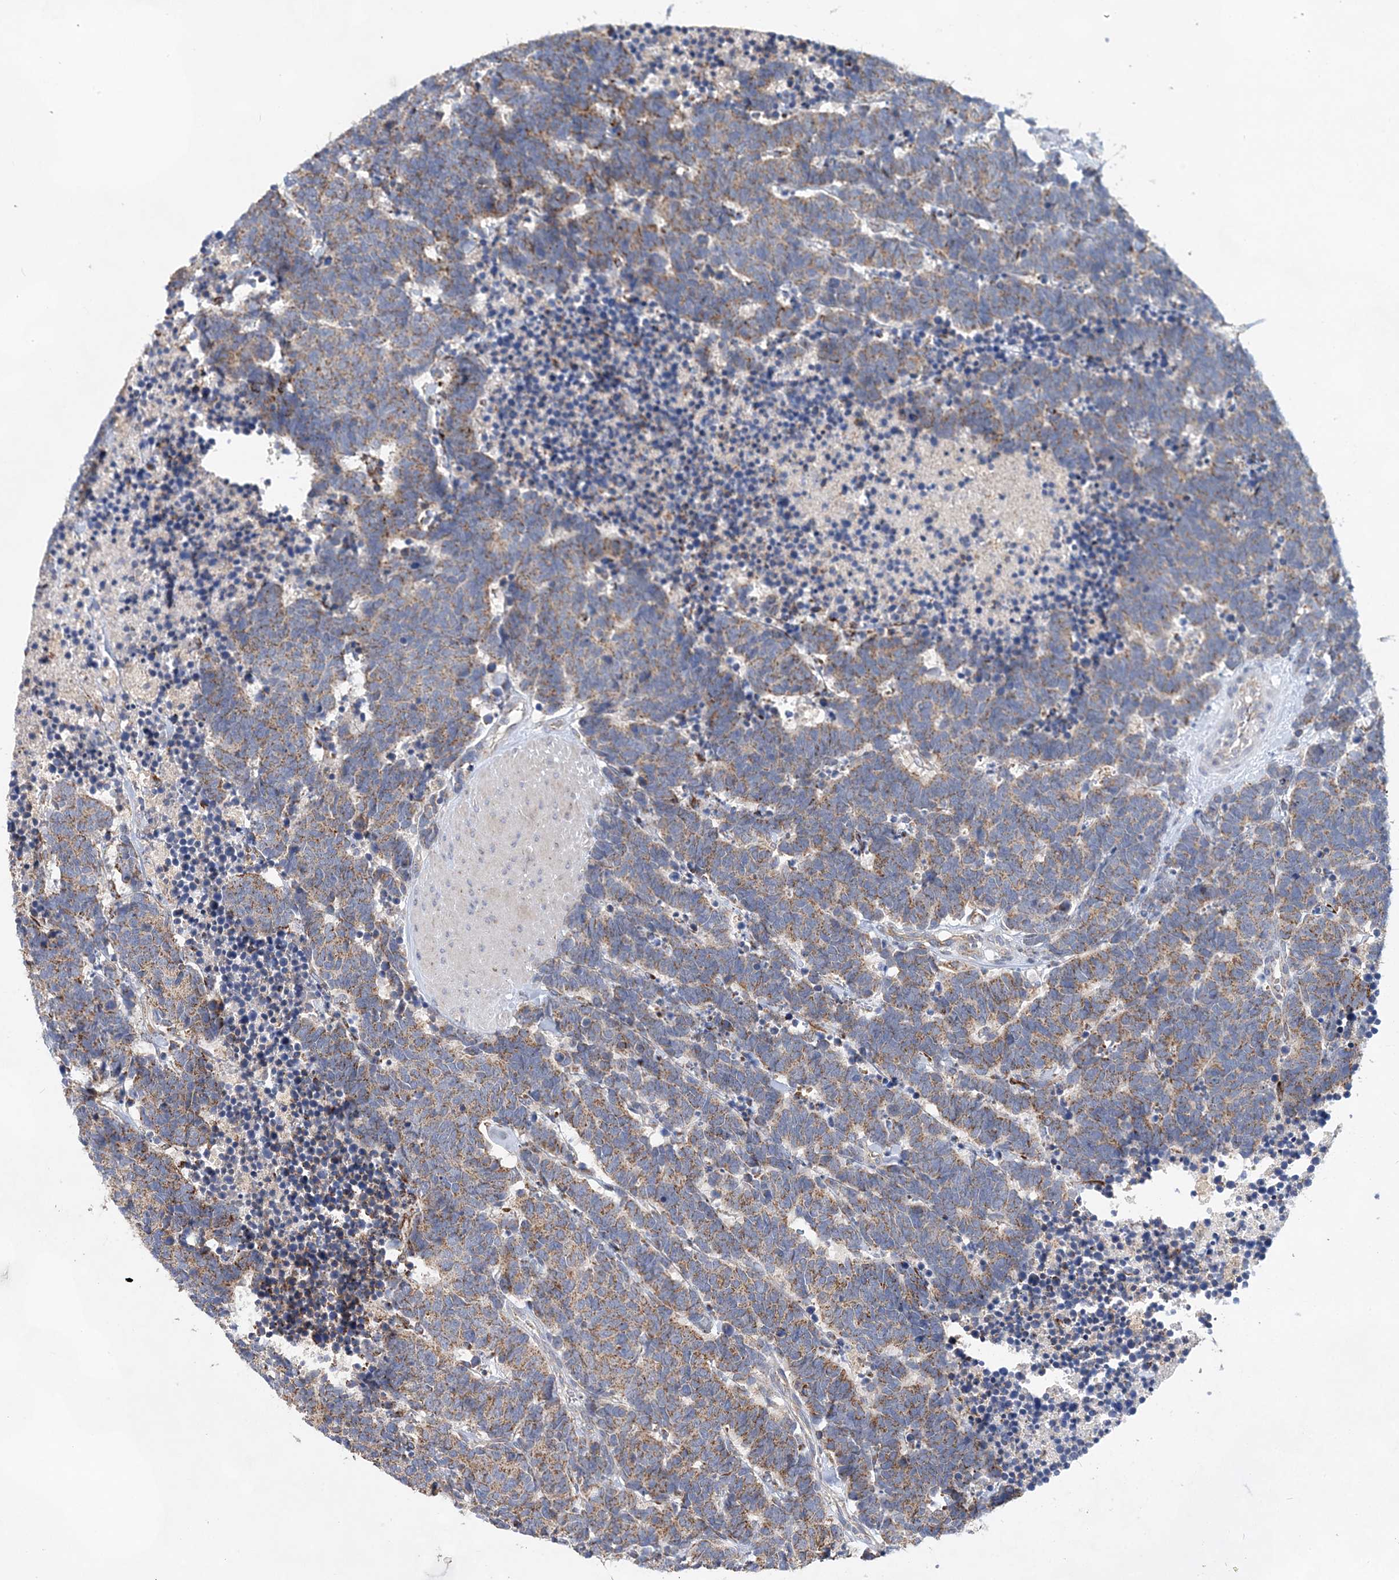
{"staining": {"intensity": "moderate", "quantity": ">75%", "location": "cytoplasmic/membranous"}, "tissue": "carcinoid", "cell_type": "Tumor cells", "image_type": "cancer", "snomed": [{"axis": "morphology", "description": "Carcinoma, NOS"}, {"axis": "morphology", "description": "Carcinoid, malignant, NOS"}, {"axis": "topography", "description": "Urinary bladder"}], "caption": "Carcinoid stained with immunohistochemistry (IHC) reveals moderate cytoplasmic/membranous positivity in approximately >75% of tumor cells. The staining is performed using DAB brown chromogen to label protein expression. The nuclei are counter-stained blue using hematoxylin.", "gene": "TRAPPC13", "patient": {"sex": "male", "age": 57}}